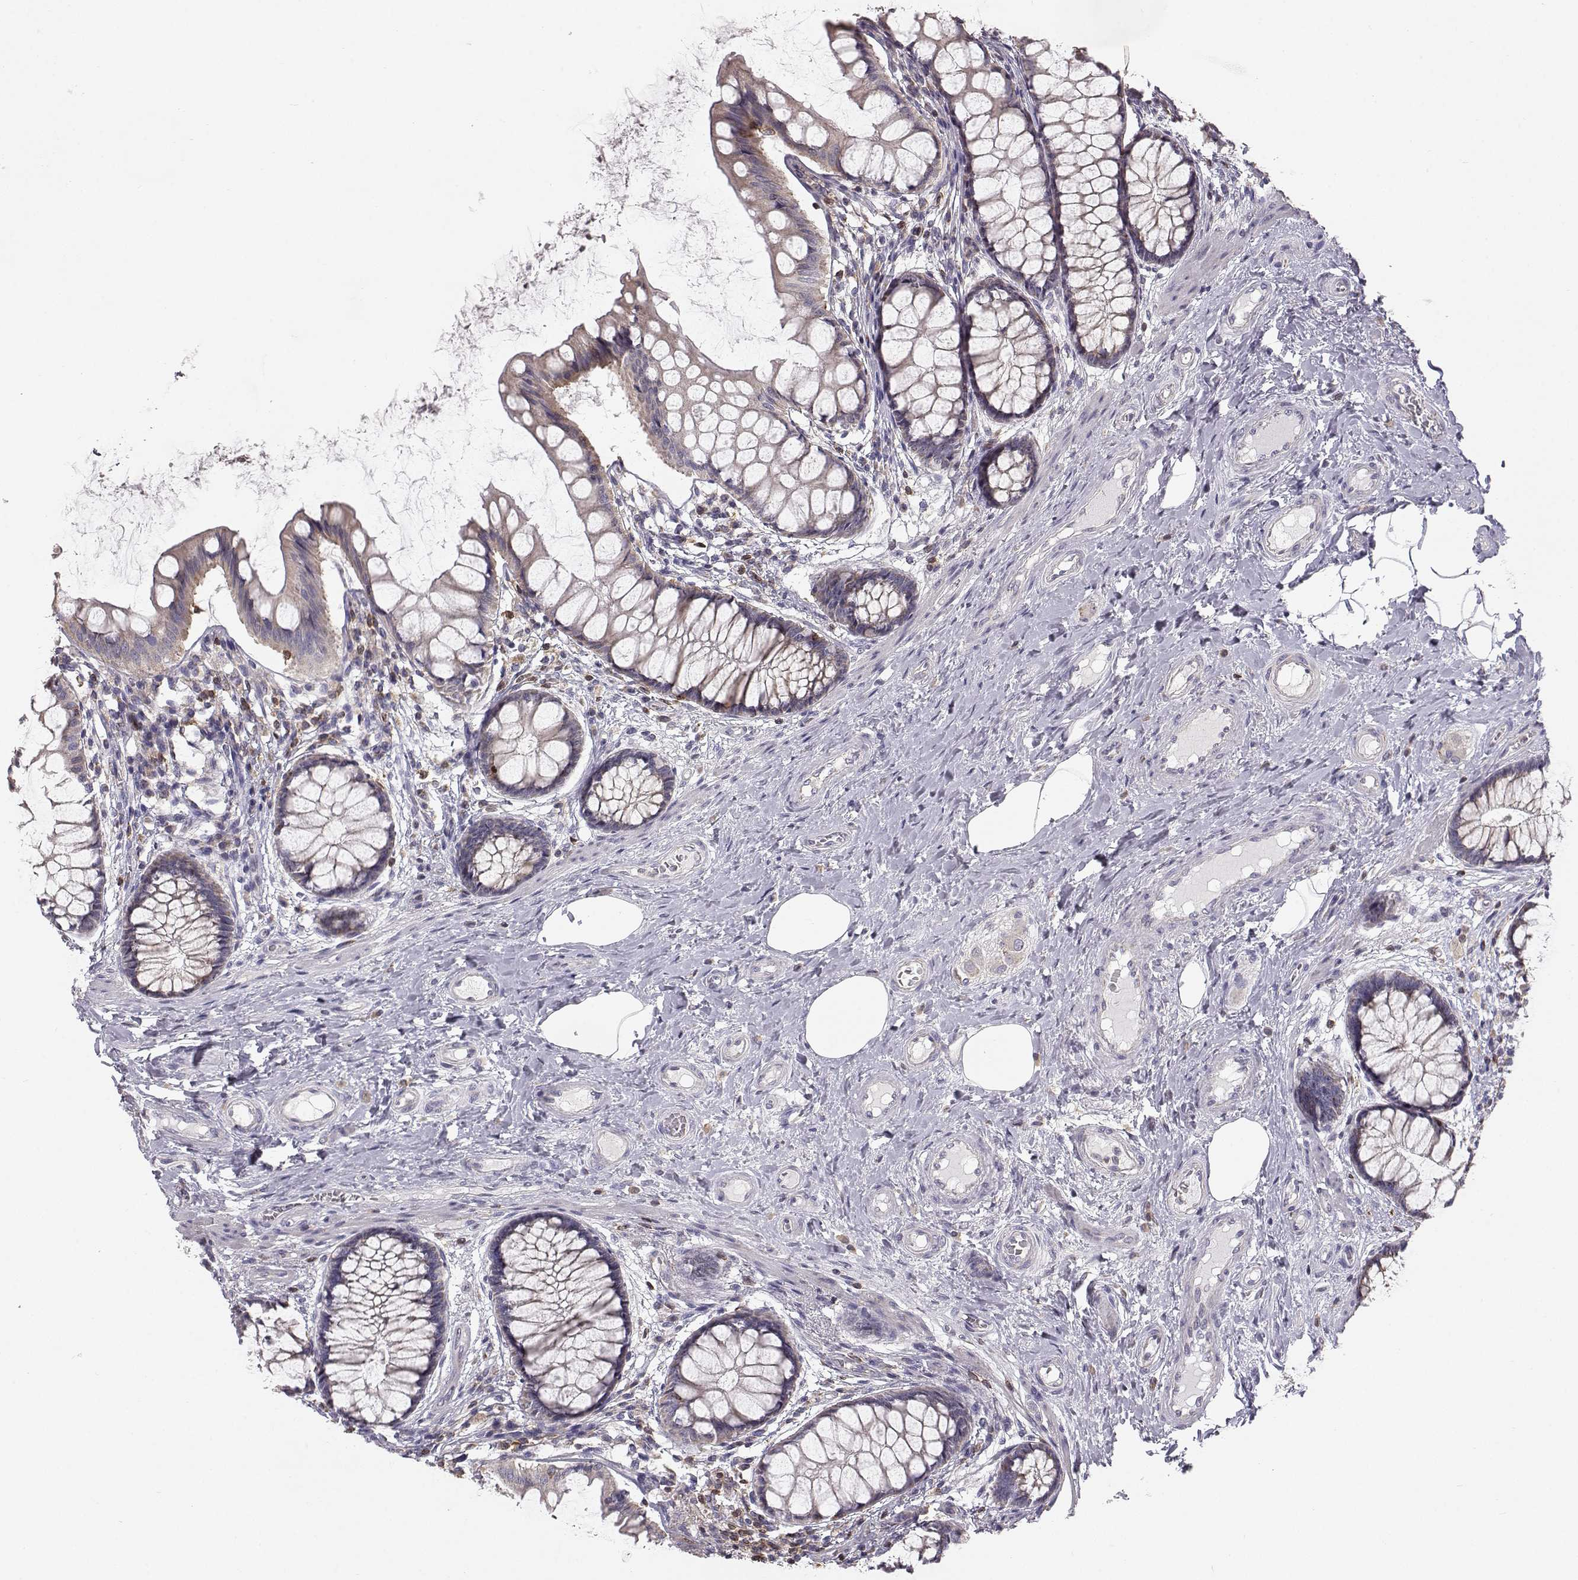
{"staining": {"intensity": "negative", "quantity": "none", "location": "none"}, "tissue": "colon", "cell_type": "Endothelial cells", "image_type": "normal", "snomed": [{"axis": "morphology", "description": "Normal tissue, NOS"}, {"axis": "topography", "description": "Colon"}], "caption": "IHC micrograph of normal colon stained for a protein (brown), which shows no expression in endothelial cells.", "gene": "GRAP2", "patient": {"sex": "female", "age": 65}}